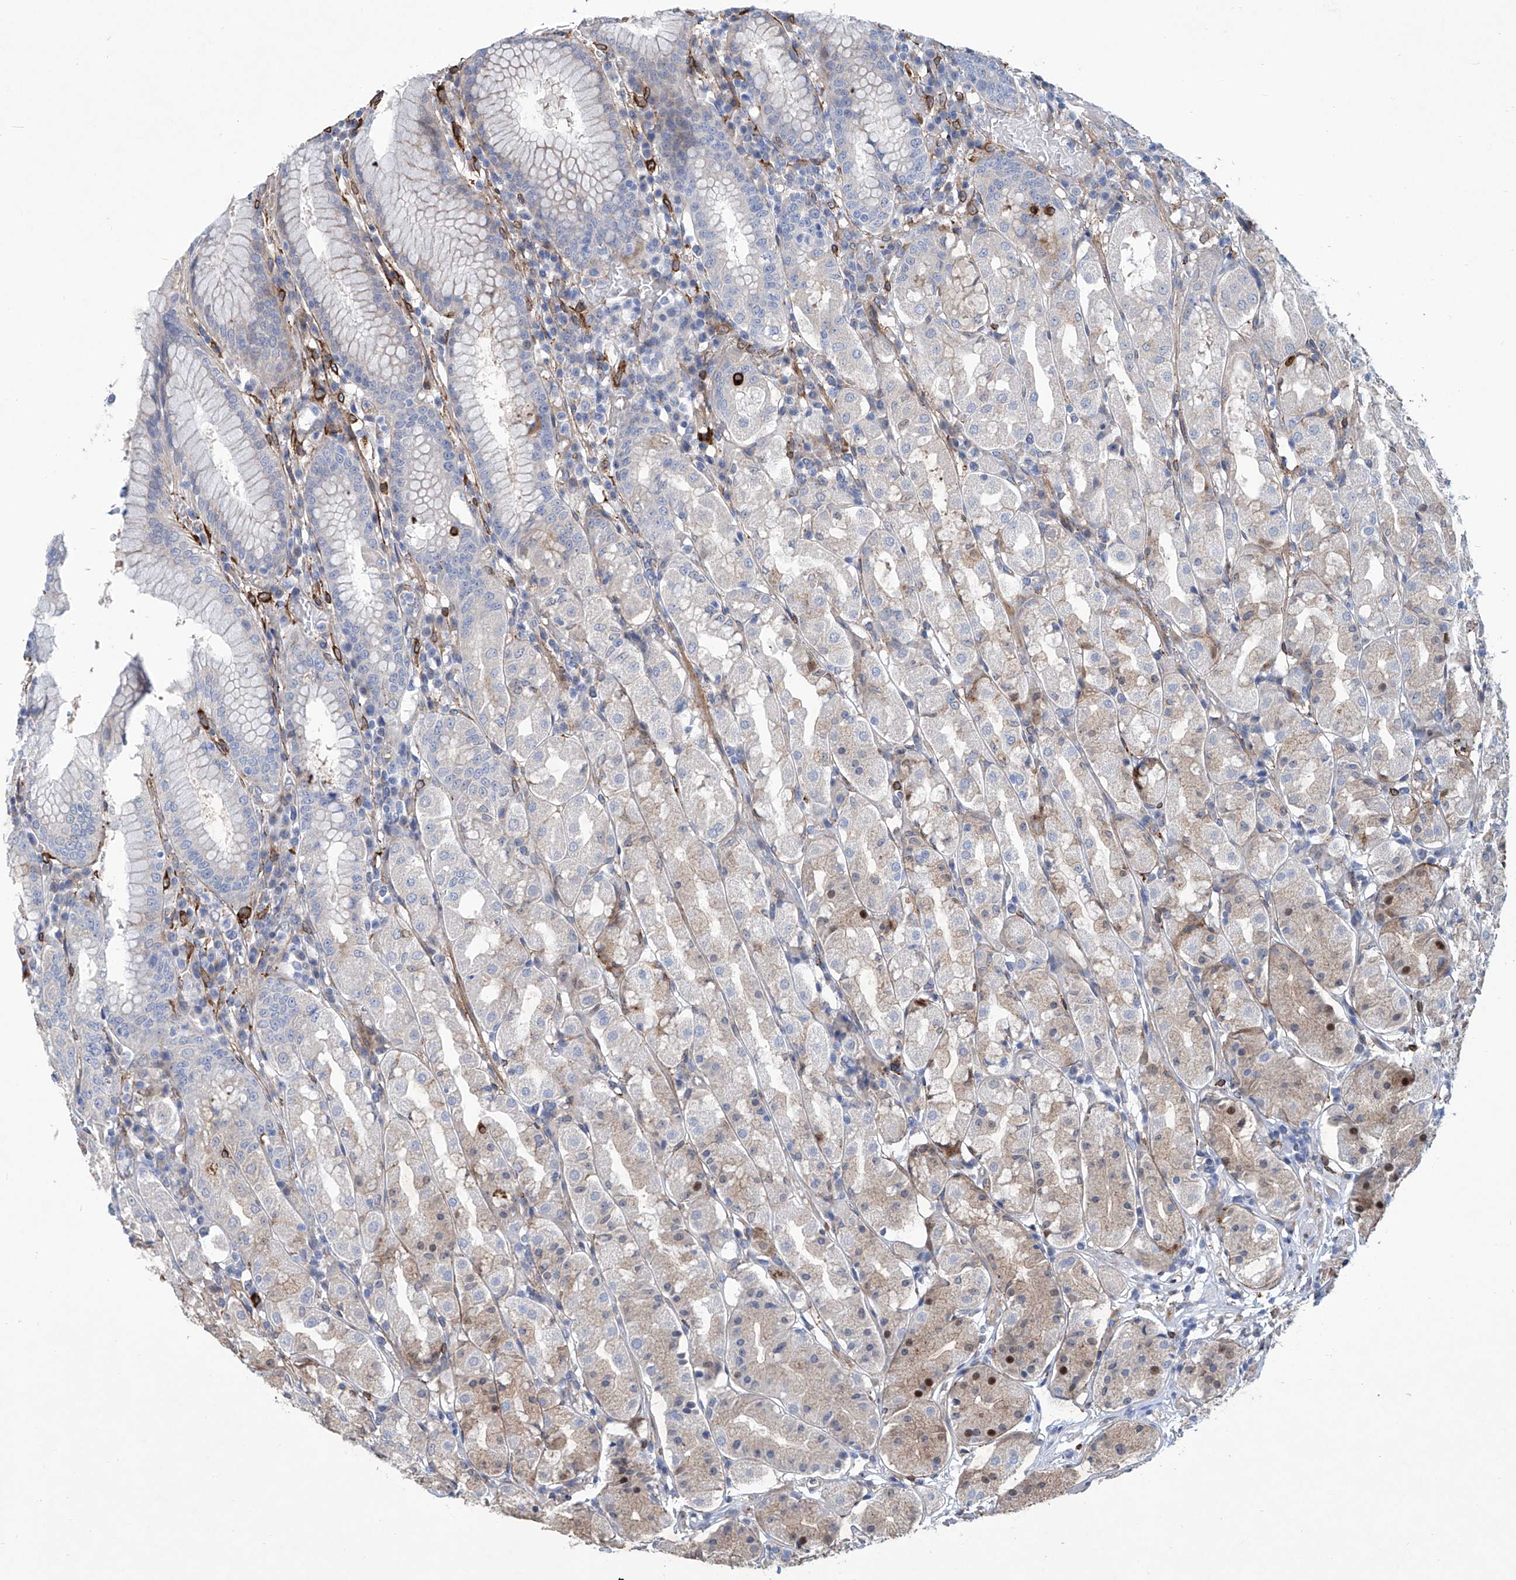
{"staining": {"intensity": "moderate", "quantity": "<25%", "location": "cytoplasmic/membranous,nuclear"}, "tissue": "stomach", "cell_type": "Glandular cells", "image_type": "normal", "snomed": [{"axis": "morphology", "description": "Normal tissue, NOS"}, {"axis": "topography", "description": "Stomach"}, {"axis": "topography", "description": "Stomach, lower"}], "caption": "Human stomach stained with a brown dye displays moderate cytoplasmic/membranous,nuclear positive expression in approximately <25% of glandular cells.", "gene": "TNN", "patient": {"sex": "female", "age": 56}}